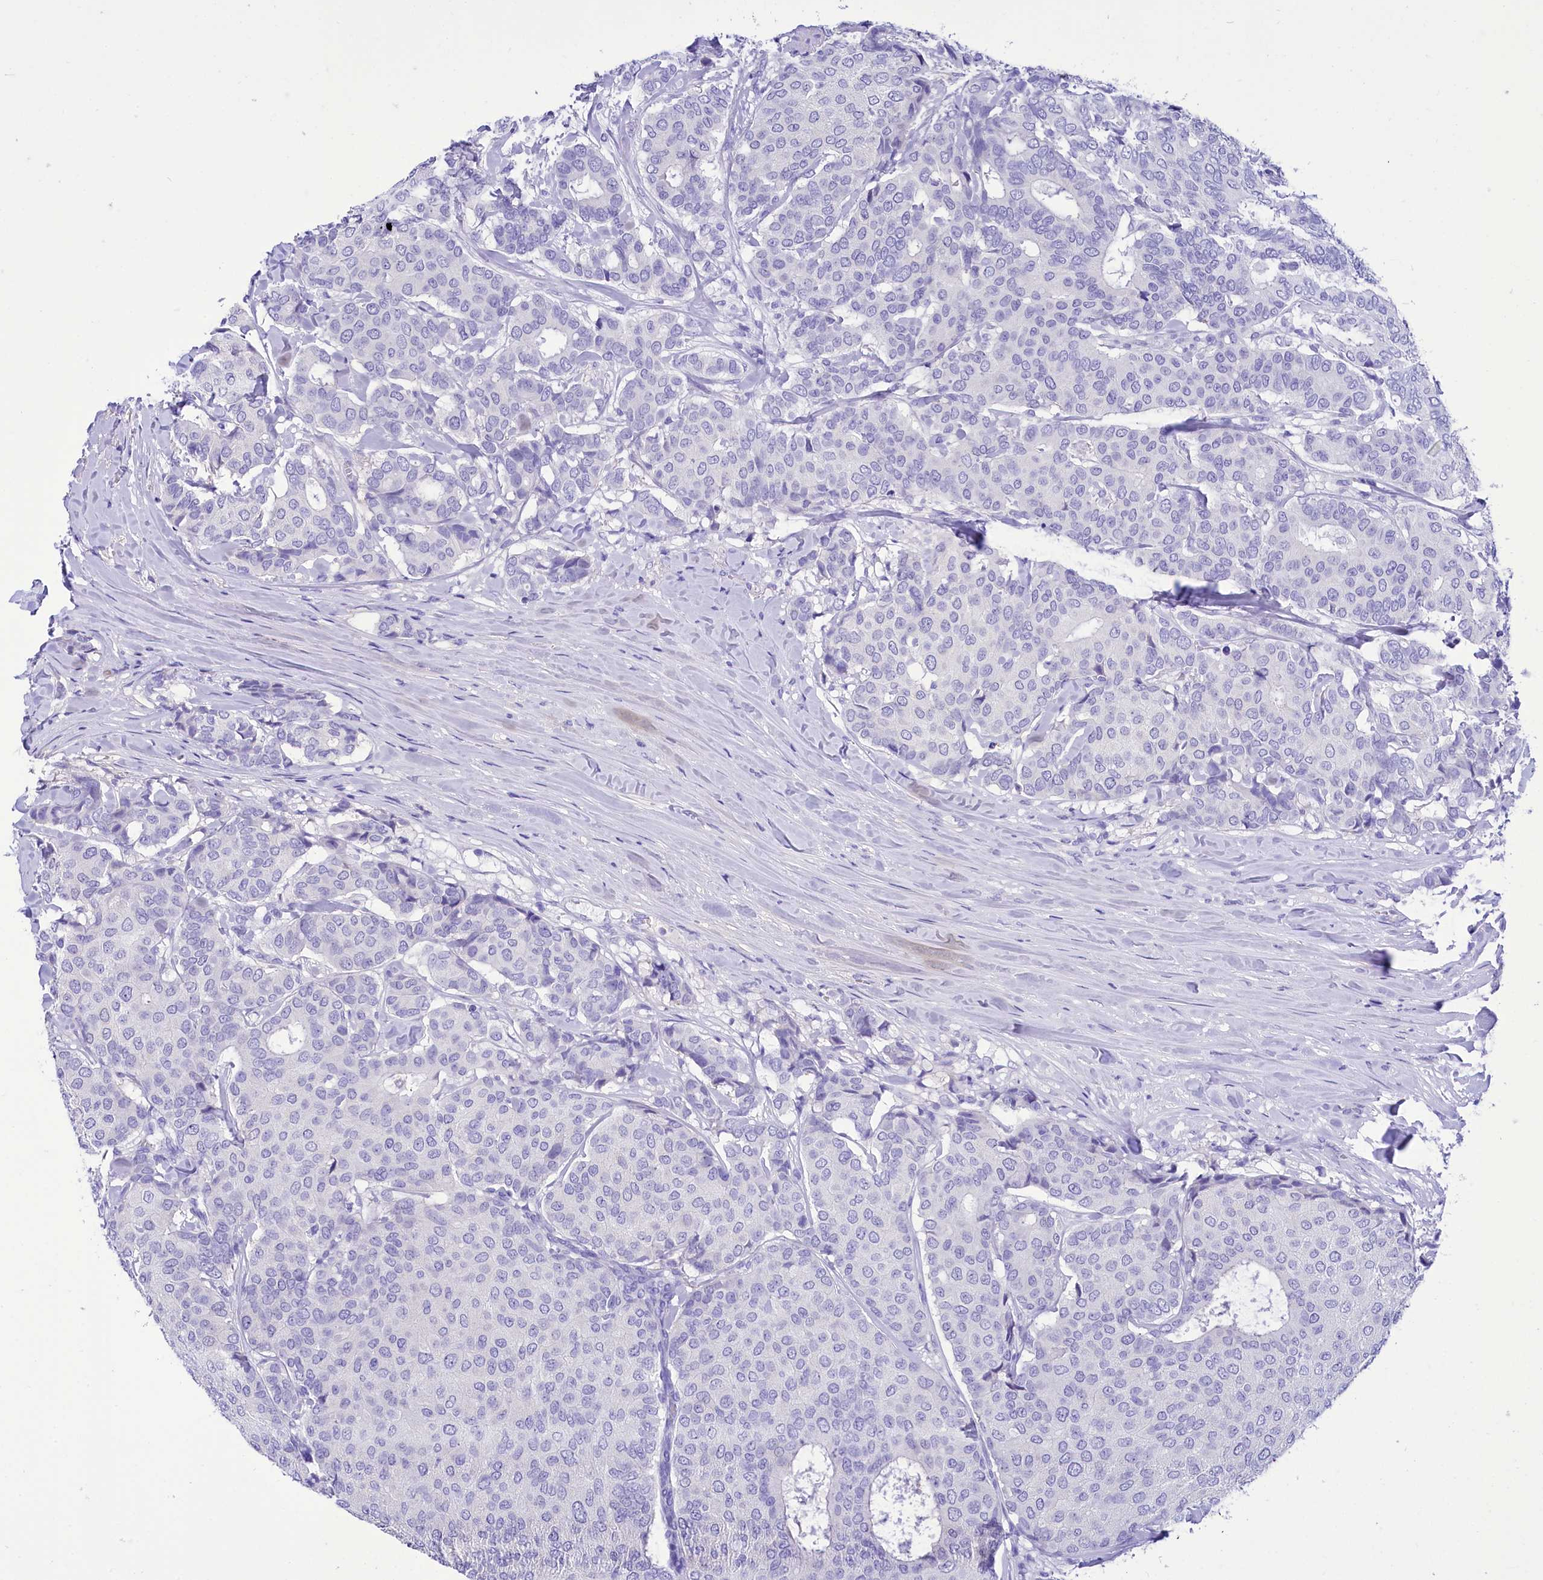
{"staining": {"intensity": "negative", "quantity": "none", "location": "none"}, "tissue": "breast cancer", "cell_type": "Tumor cells", "image_type": "cancer", "snomed": [{"axis": "morphology", "description": "Duct carcinoma"}, {"axis": "topography", "description": "Breast"}], "caption": "A high-resolution image shows immunohistochemistry (IHC) staining of intraductal carcinoma (breast), which reveals no significant staining in tumor cells. (Immunohistochemistry, brightfield microscopy, high magnification).", "gene": "TTC36", "patient": {"sex": "female", "age": 75}}